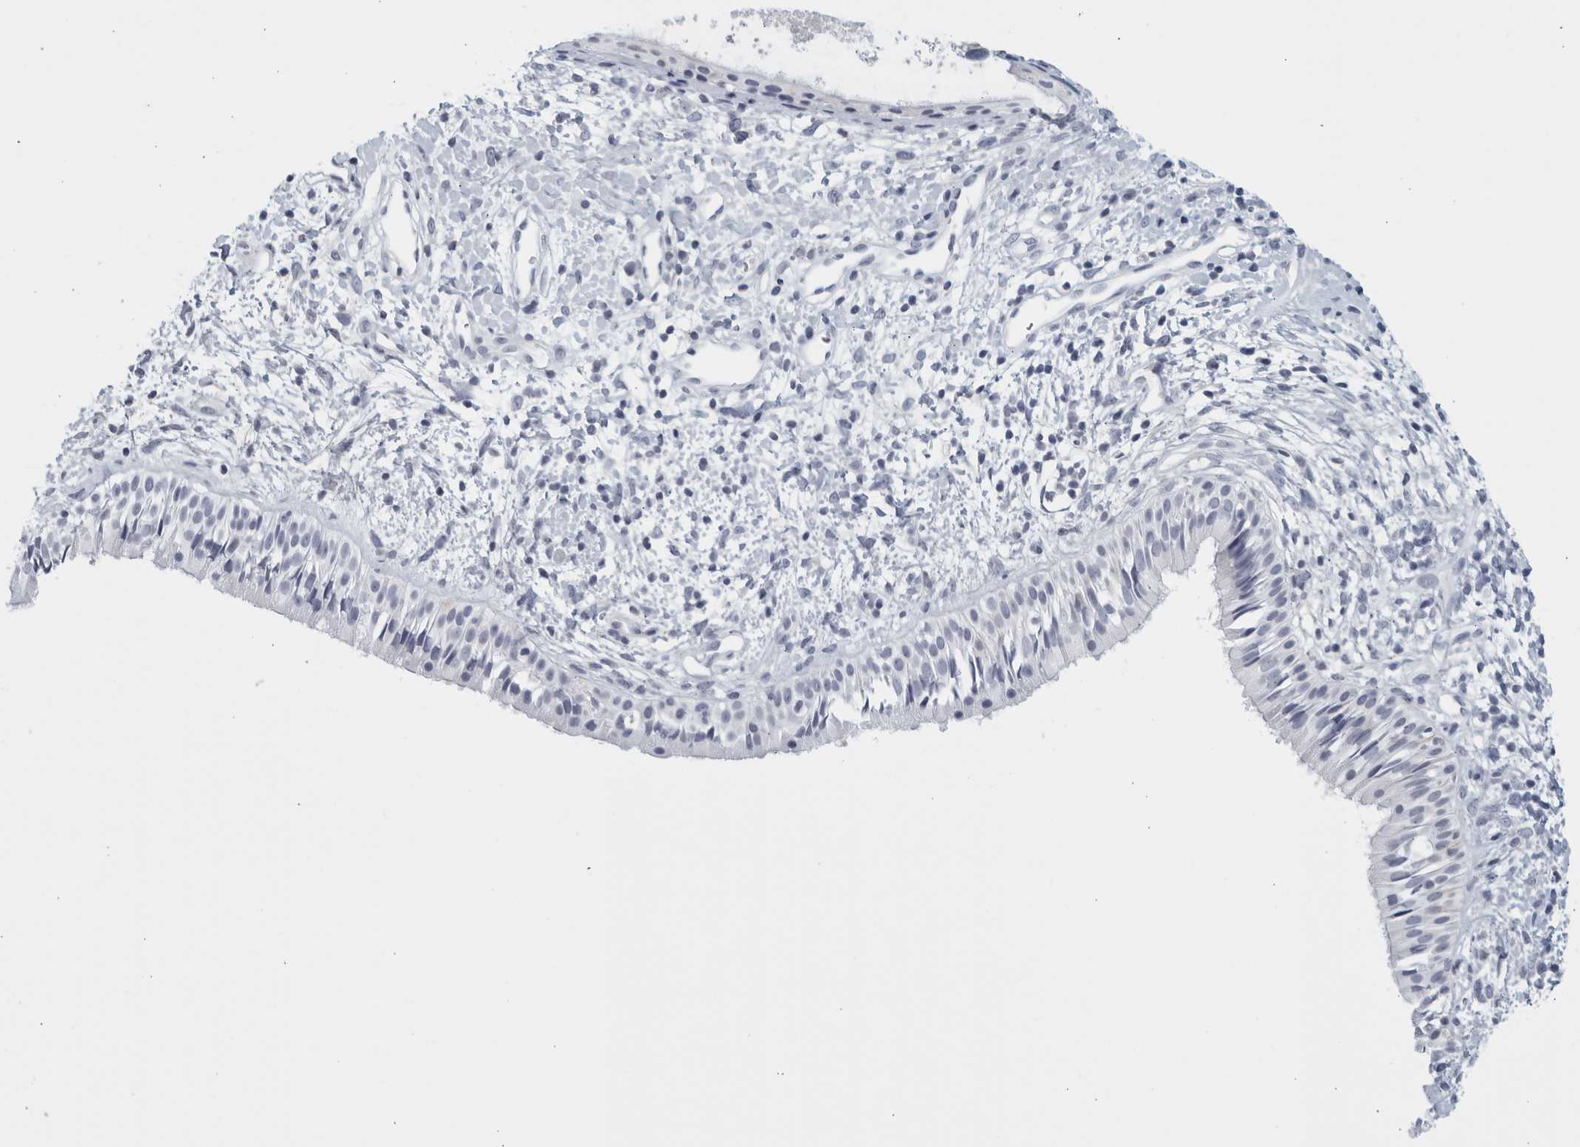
{"staining": {"intensity": "negative", "quantity": "none", "location": "none"}, "tissue": "nasopharynx", "cell_type": "Respiratory epithelial cells", "image_type": "normal", "snomed": [{"axis": "morphology", "description": "Normal tissue, NOS"}, {"axis": "topography", "description": "Nasopharynx"}], "caption": "Normal nasopharynx was stained to show a protein in brown. There is no significant positivity in respiratory epithelial cells.", "gene": "MATN1", "patient": {"sex": "male", "age": 22}}